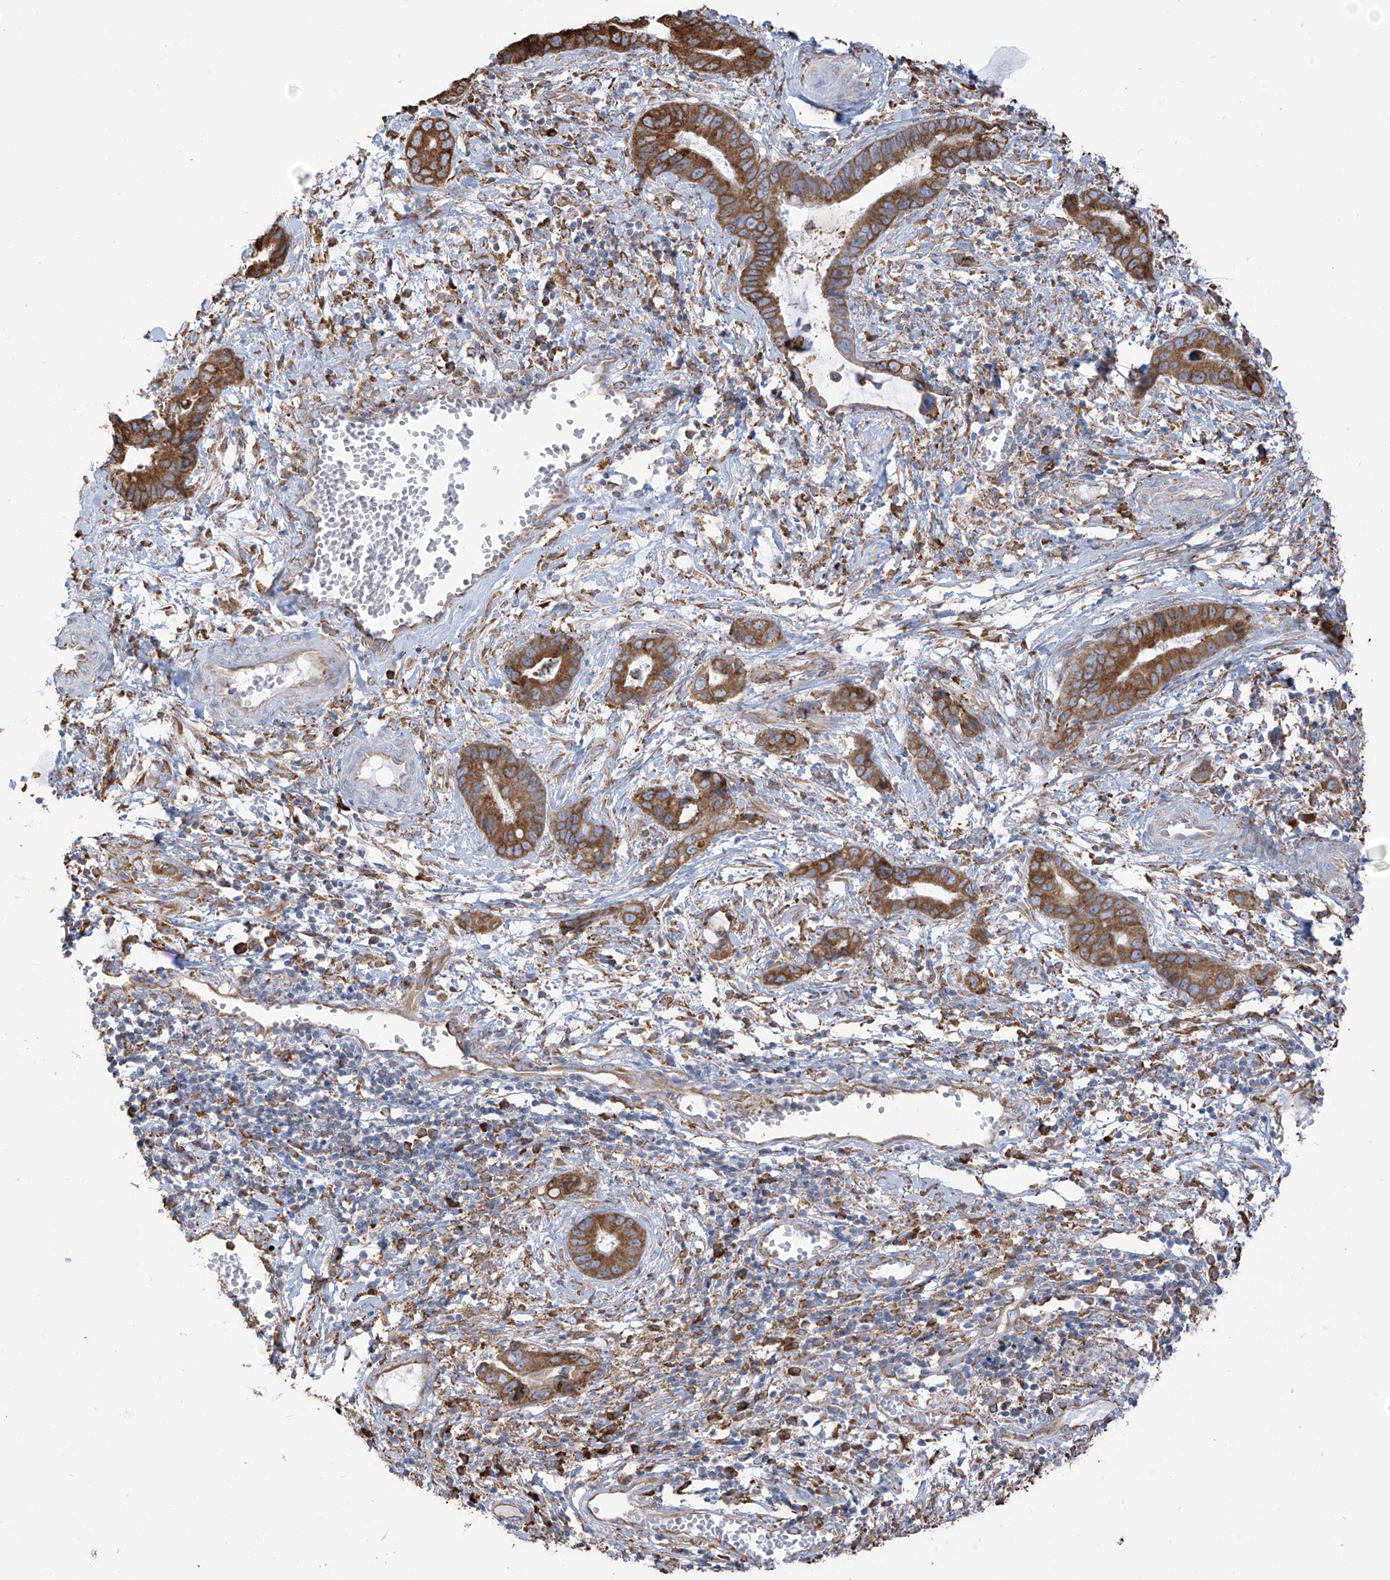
{"staining": {"intensity": "moderate", "quantity": ">75%", "location": "cytoplasmic/membranous"}, "tissue": "cervical cancer", "cell_type": "Tumor cells", "image_type": "cancer", "snomed": [{"axis": "morphology", "description": "Adenocarcinoma, NOS"}, {"axis": "topography", "description": "Cervix"}], "caption": "DAB (3,3'-diaminobenzidine) immunohistochemical staining of adenocarcinoma (cervical) exhibits moderate cytoplasmic/membranous protein positivity in about >75% of tumor cells. The protein of interest is shown in brown color, while the nuclei are stained blue.", "gene": "PDIA6", "patient": {"sex": "female", "age": 44}}